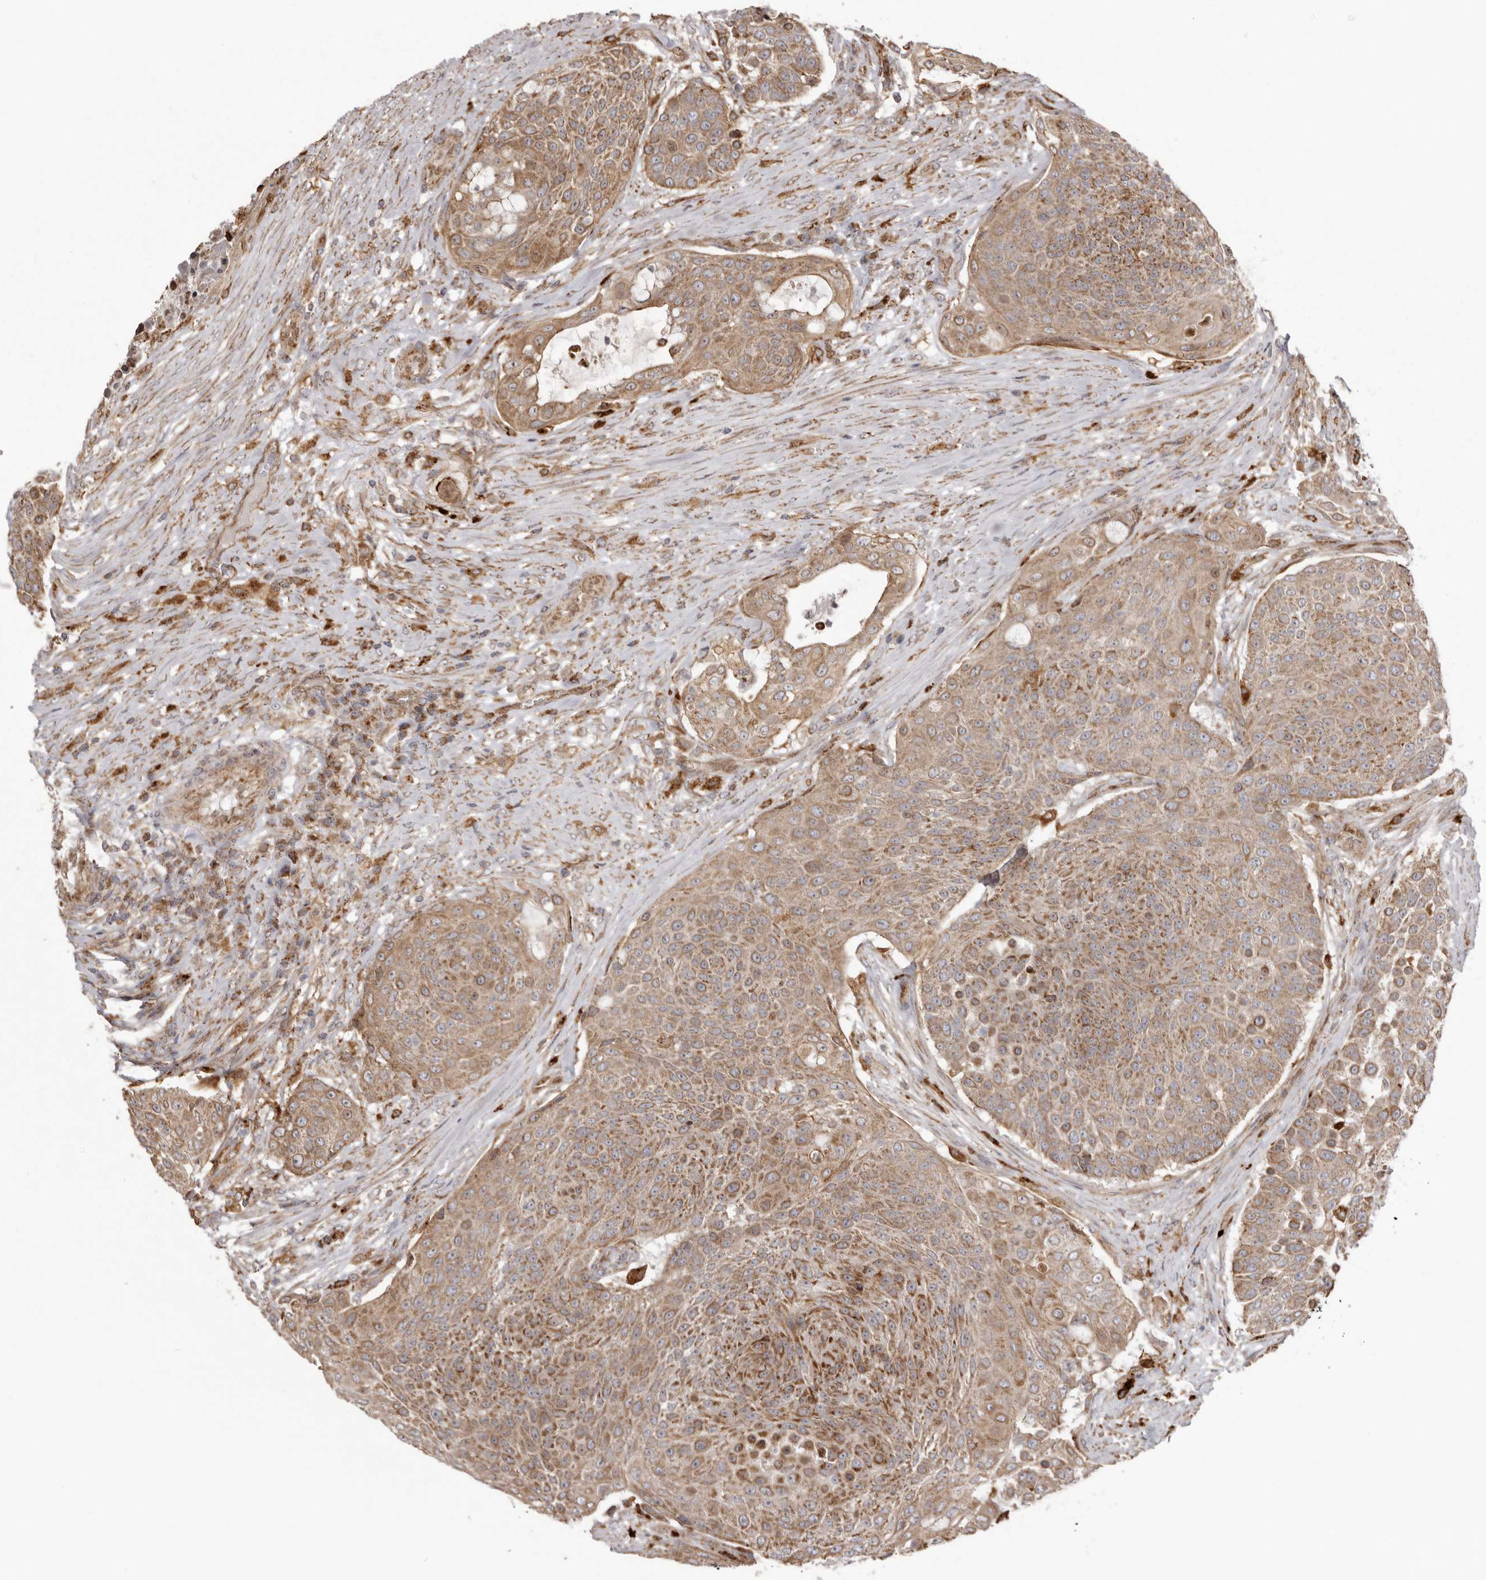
{"staining": {"intensity": "moderate", "quantity": ">75%", "location": "cytoplasmic/membranous"}, "tissue": "urothelial cancer", "cell_type": "Tumor cells", "image_type": "cancer", "snomed": [{"axis": "morphology", "description": "Urothelial carcinoma, High grade"}, {"axis": "topography", "description": "Urinary bladder"}], "caption": "This photomicrograph reveals immunohistochemistry (IHC) staining of urothelial carcinoma (high-grade), with medium moderate cytoplasmic/membranous positivity in approximately >75% of tumor cells.", "gene": "NUP43", "patient": {"sex": "female", "age": 63}}